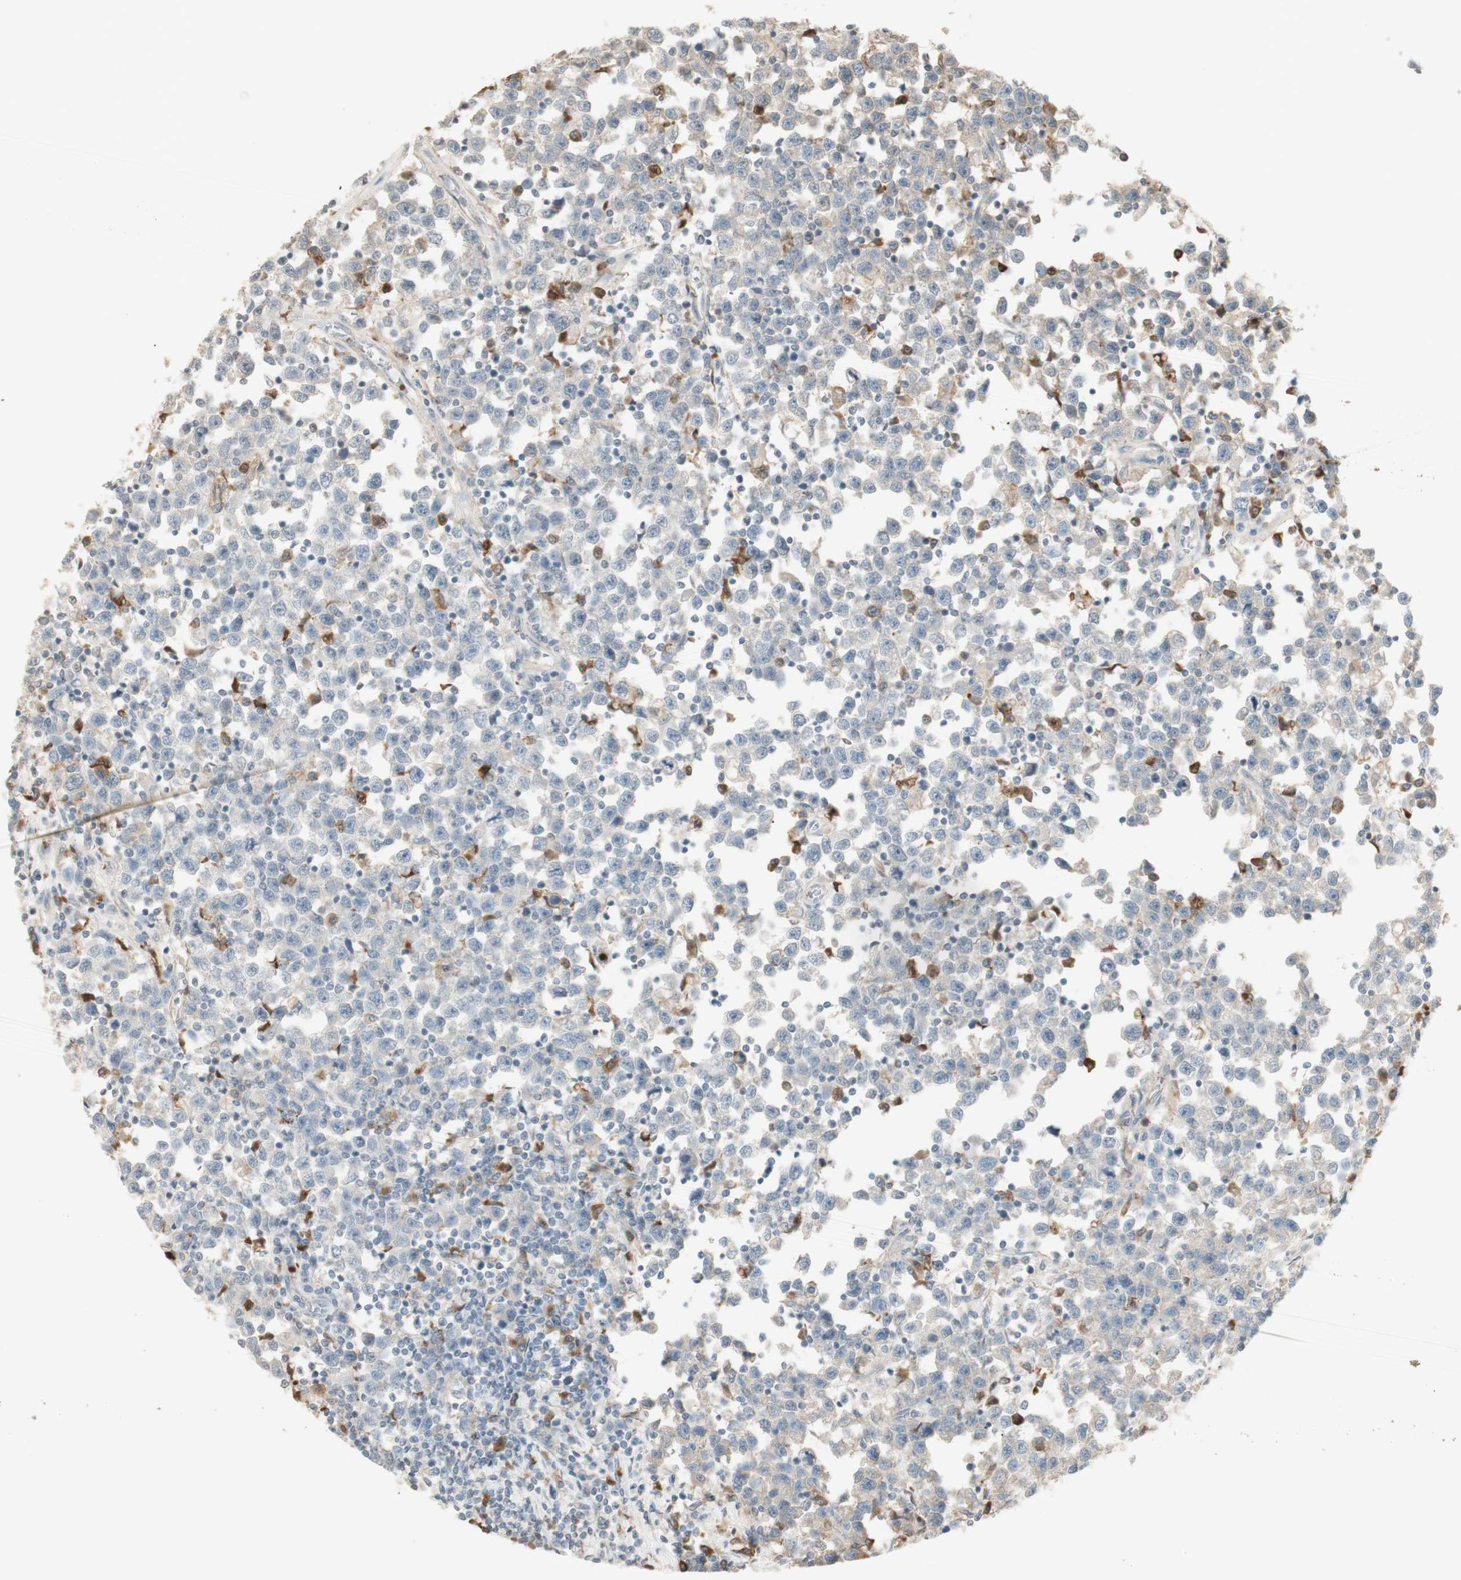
{"staining": {"intensity": "negative", "quantity": "none", "location": "none"}, "tissue": "testis cancer", "cell_type": "Tumor cells", "image_type": "cancer", "snomed": [{"axis": "morphology", "description": "Seminoma, NOS"}, {"axis": "topography", "description": "Testis"}], "caption": "This is a micrograph of immunohistochemistry staining of testis cancer (seminoma), which shows no expression in tumor cells.", "gene": "NID1", "patient": {"sex": "male", "age": 43}}